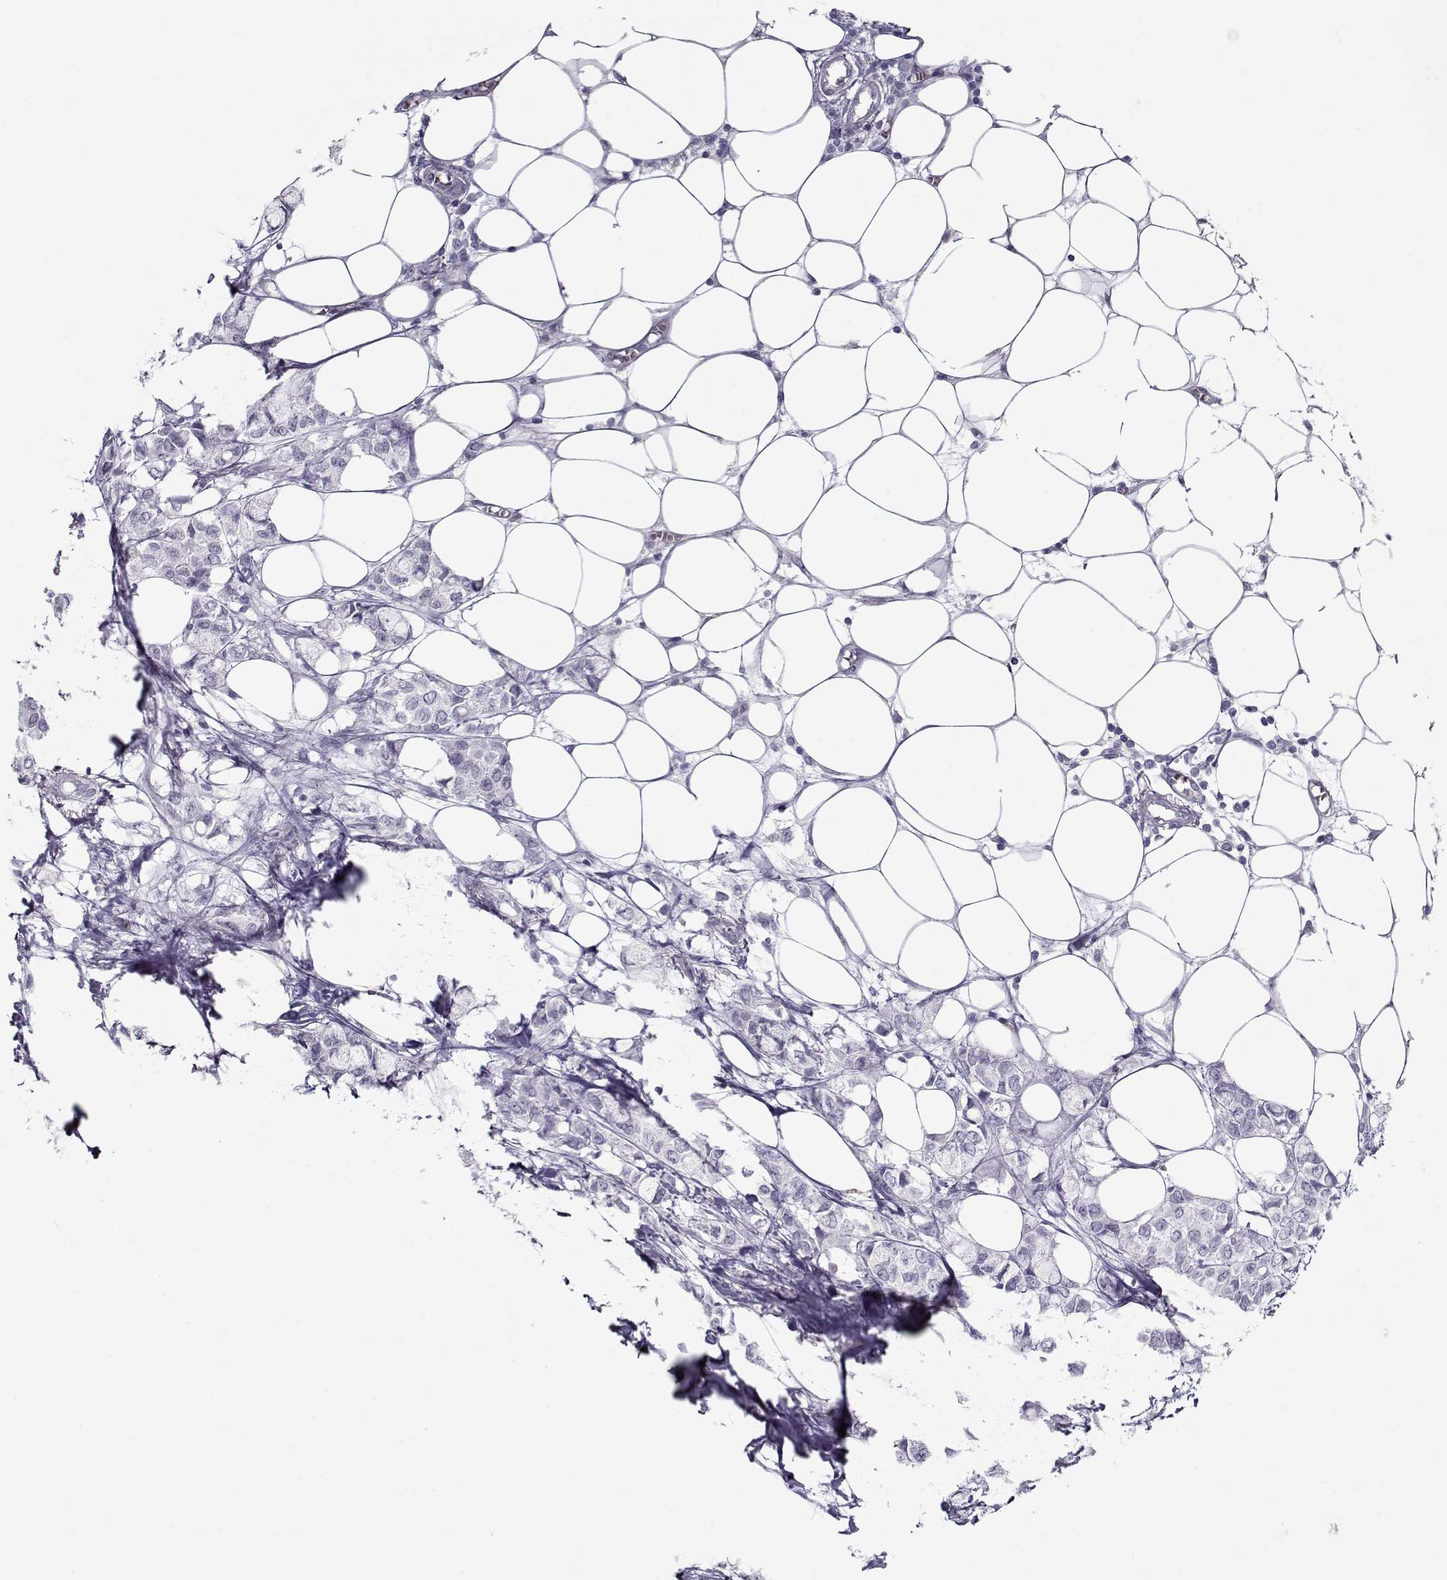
{"staining": {"intensity": "negative", "quantity": "none", "location": "none"}, "tissue": "breast cancer", "cell_type": "Tumor cells", "image_type": "cancer", "snomed": [{"axis": "morphology", "description": "Duct carcinoma"}, {"axis": "topography", "description": "Breast"}], "caption": "Tumor cells are negative for brown protein staining in invasive ductal carcinoma (breast).", "gene": "CIBAR1", "patient": {"sex": "female", "age": 85}}